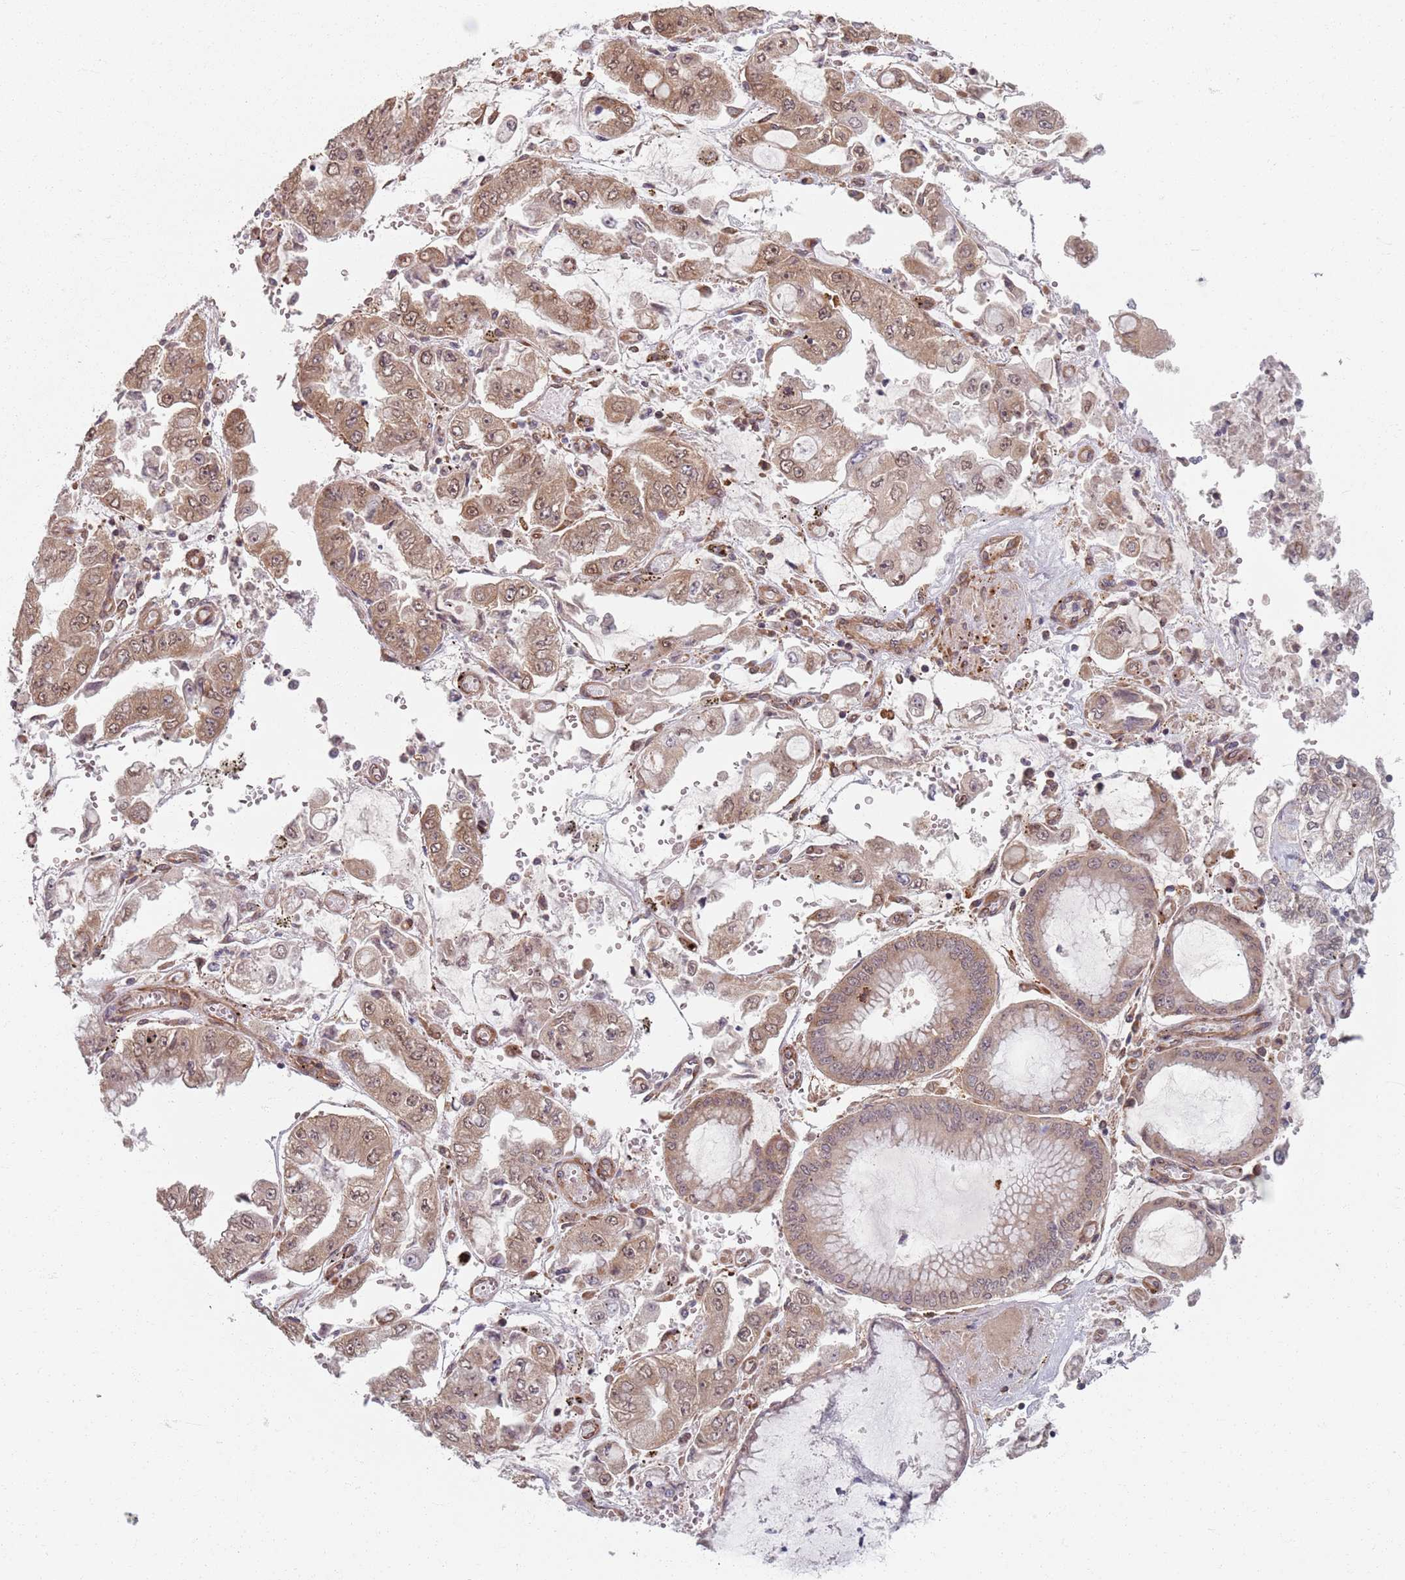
{"staining": {"intensity": "moderate", "quantity": ">75%", "location": "cytoplasmic/membranous,nuclear"}, "tissue": "stomach cancer", "cell_type": "Tumor cells", "image_type": "cancer", "snomed": [{"axis": "morphology", "description": "Adenocarcinoma, NOS"}, {"axis": "topography", "description": "Stomach"}], "caption": "Stomach adenocarcinoma stained for a protein reveals moderate cytoplasmic/membranous and nuclear positivity in tumor cells.", "gene": "NOTCH3", "patient": {"sex": "male", "age": 76}}